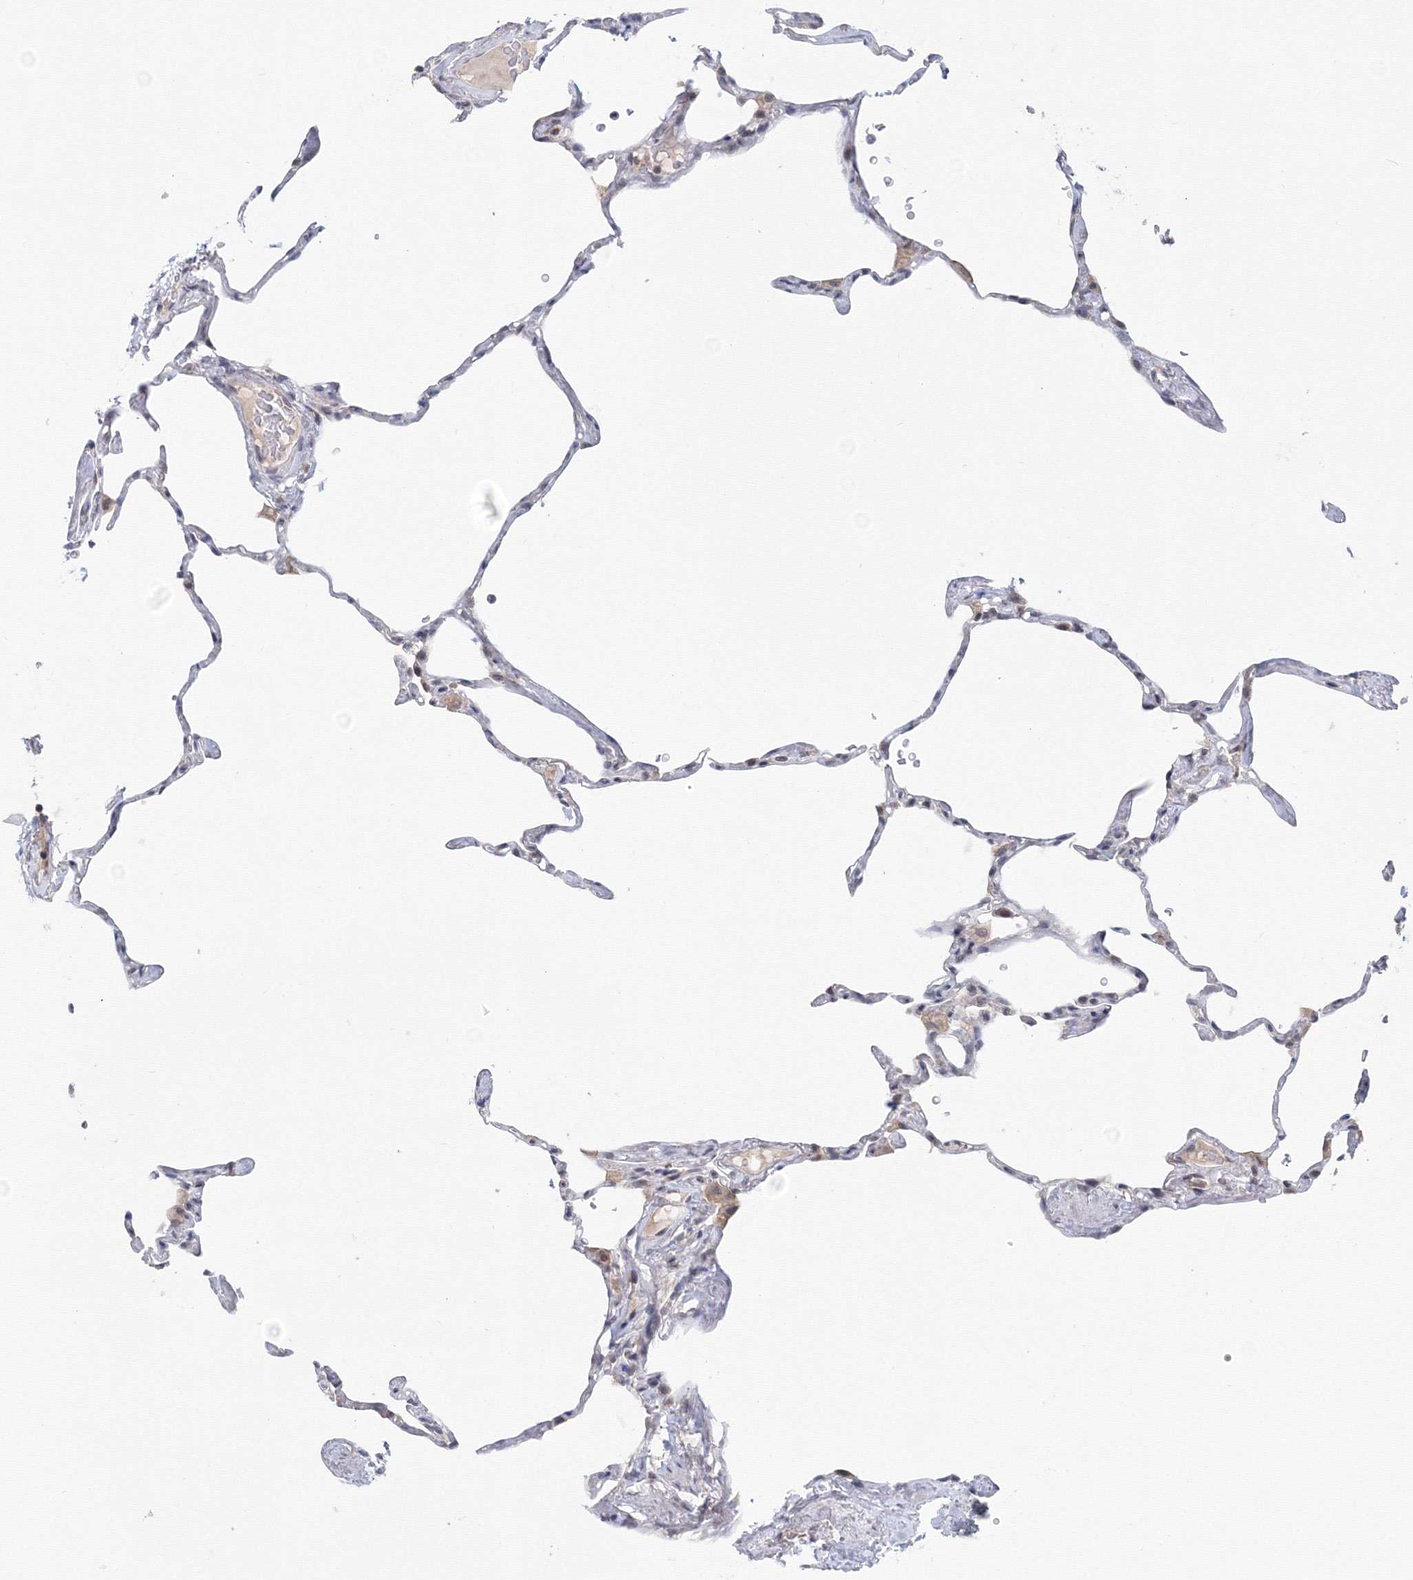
{"staining": {"intensity": "negative", "quantity": "none", "location": "none"}, "tissue": "lung", "cell_type": "Alveolar cells", "image_type": "normal", "snomed": [{"axis": "morphology", "description": "Normal tissue, NOS"}, {"axis": "topography", "description": "Lung"}], "caption": "Alveolar cells are negative for protein expression in unremarkable human lung. (DAB immunohistochemistry (IHC) with hematoxylin counter stain).", "gene": "SLC7A7", "patient": {"sex": "male", "age": 65}}